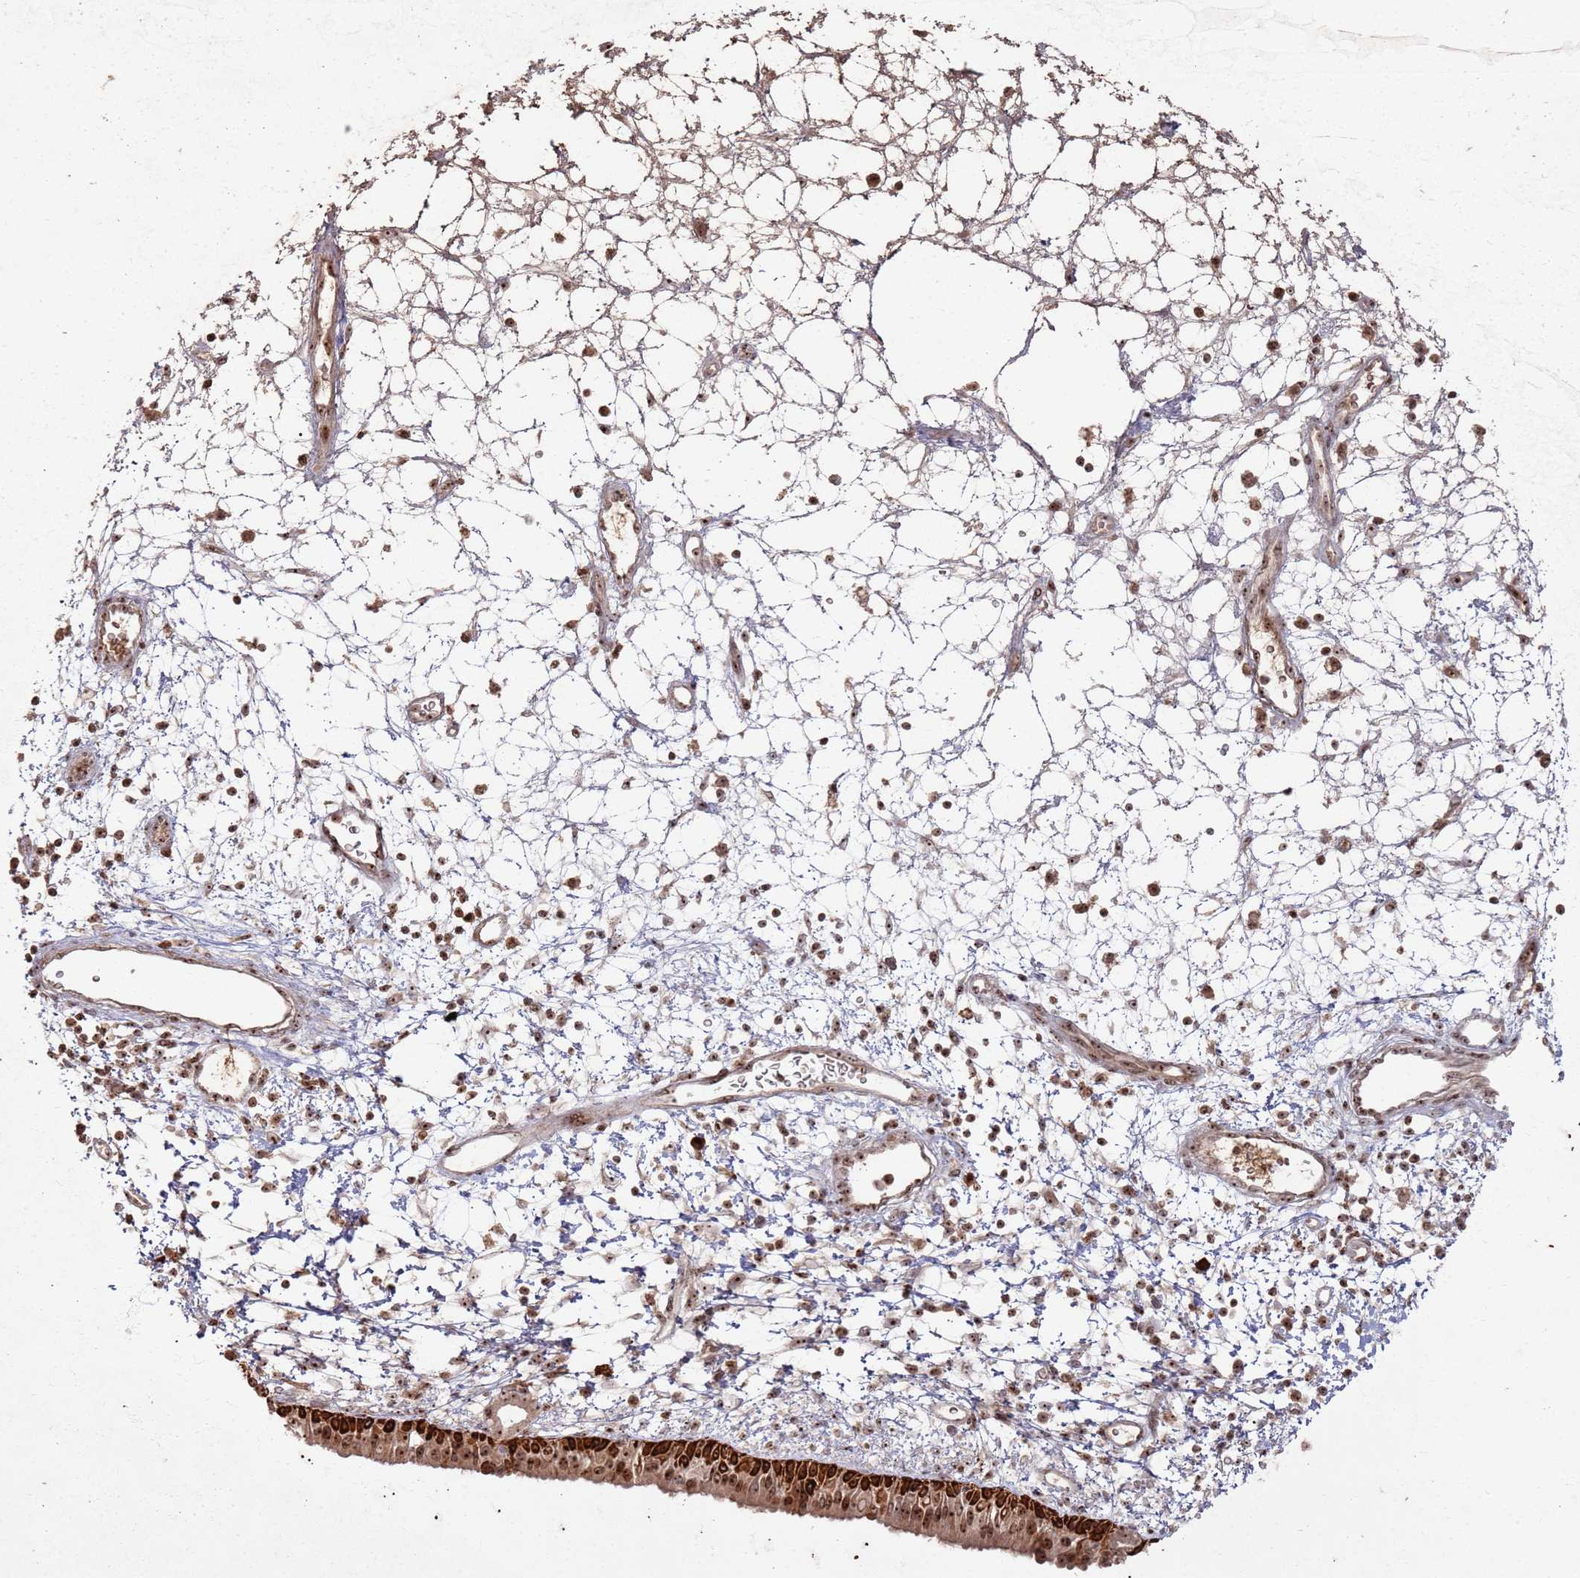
{"staining": {"intensity": "strong", "quantity": ">75%", "location": "cytoplasmic/membranous,nuclear"}, "tissue": "nasopharynx", "cell_type": "Respiratory epithelial cells", "image_type": "normal", "snomed": [{"axis": "morphology", "description": "Normal tissue, NOS"}, {"axis": "topography", "description": "Nasopharynx"}], "caption": "Immunohistochemistry (IHC) (DAB (3,3'-diaminobenzidine)) staining of benign human nasopharynx exhibits strong cytoplasmic/membranous,nuclear protein staining in approximately >75% of respiratory epithelial cells.", "gene": "UTP11", "patient": {"sex": "male", "age": 22}}